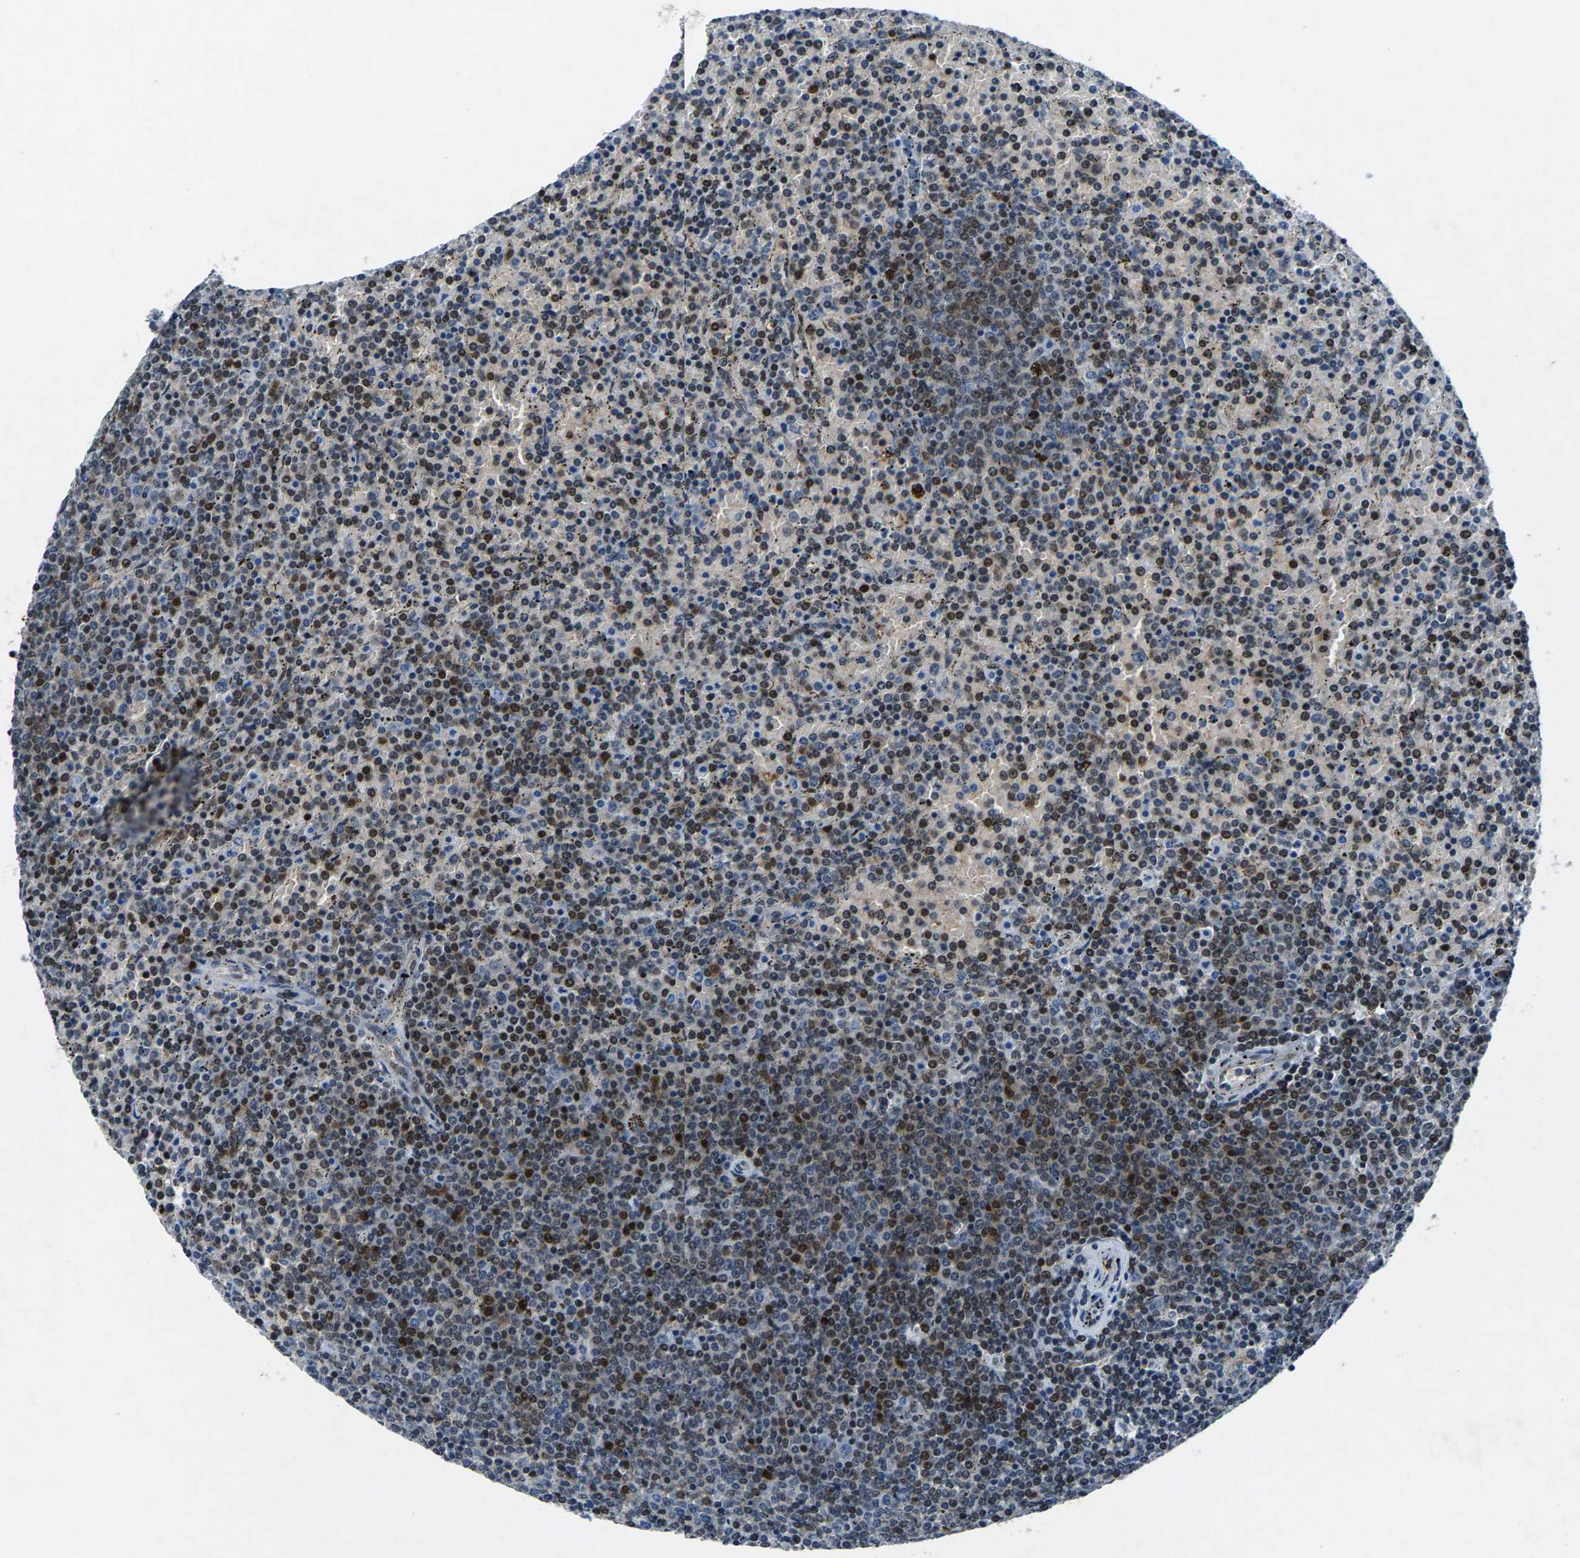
{"staining": {"intensity": "moderate", "quantity": "25%-75%", "location": "nuclear"}, "tissue": "lymphoma", "cell_type": "Tumor cells", "image_type": "cancer", "snomed": [{"axis": "morphology", "description": "Malignant lymphoma, non-Hodgkin's type, Low grade"}, {"axis": "topography", "description": "Spleen"}], "caption": "Moderate nuclear positivity for a protein is seen in approximately 25%-75% of tumor cells of lymphoma using immunohistochemistry.", "gene": "ATXN3", "patient": {"sex": "female", "age": 77}}